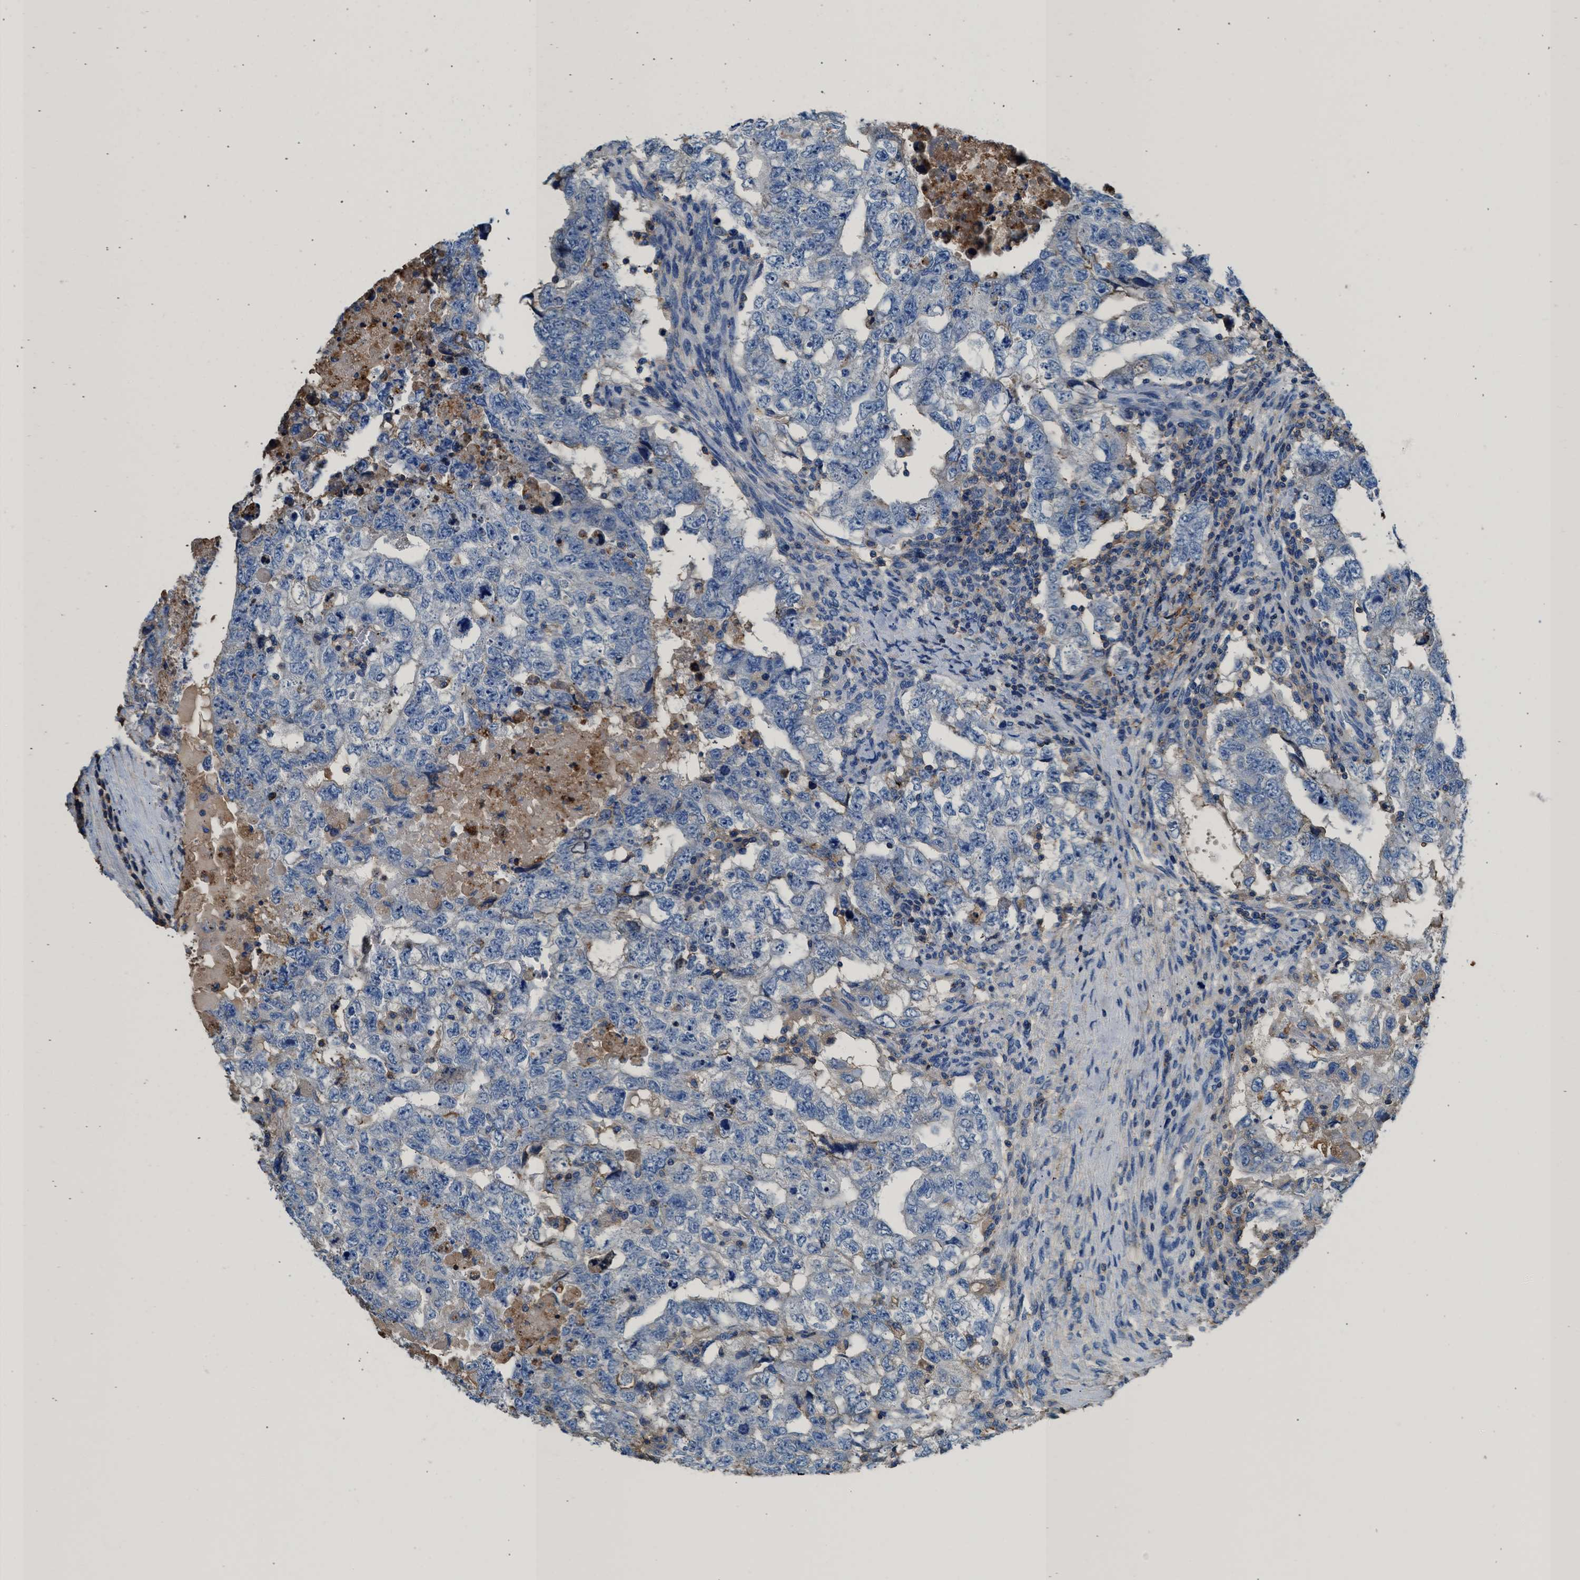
{"staining": {"intensity": "negative", "quantity": "none", "location": "none"}, "tissue": "testis cancer", "cell_type": "Tumor cells", "image_type": "cancer", "snomed": [{"axis": "morphology", "description": "Carcinoma, Embryonal, NOS"}, {"axis": "topography", "description": "Testis"}], "caption": "A high-resolution image shows immunohistochemistry (IHC) staining of testis embryonal carcinoma, which displays no significant positivity in tumor cells.", "gene": "KCNQ4", "patient": {"sex": "male", "age": 36}}